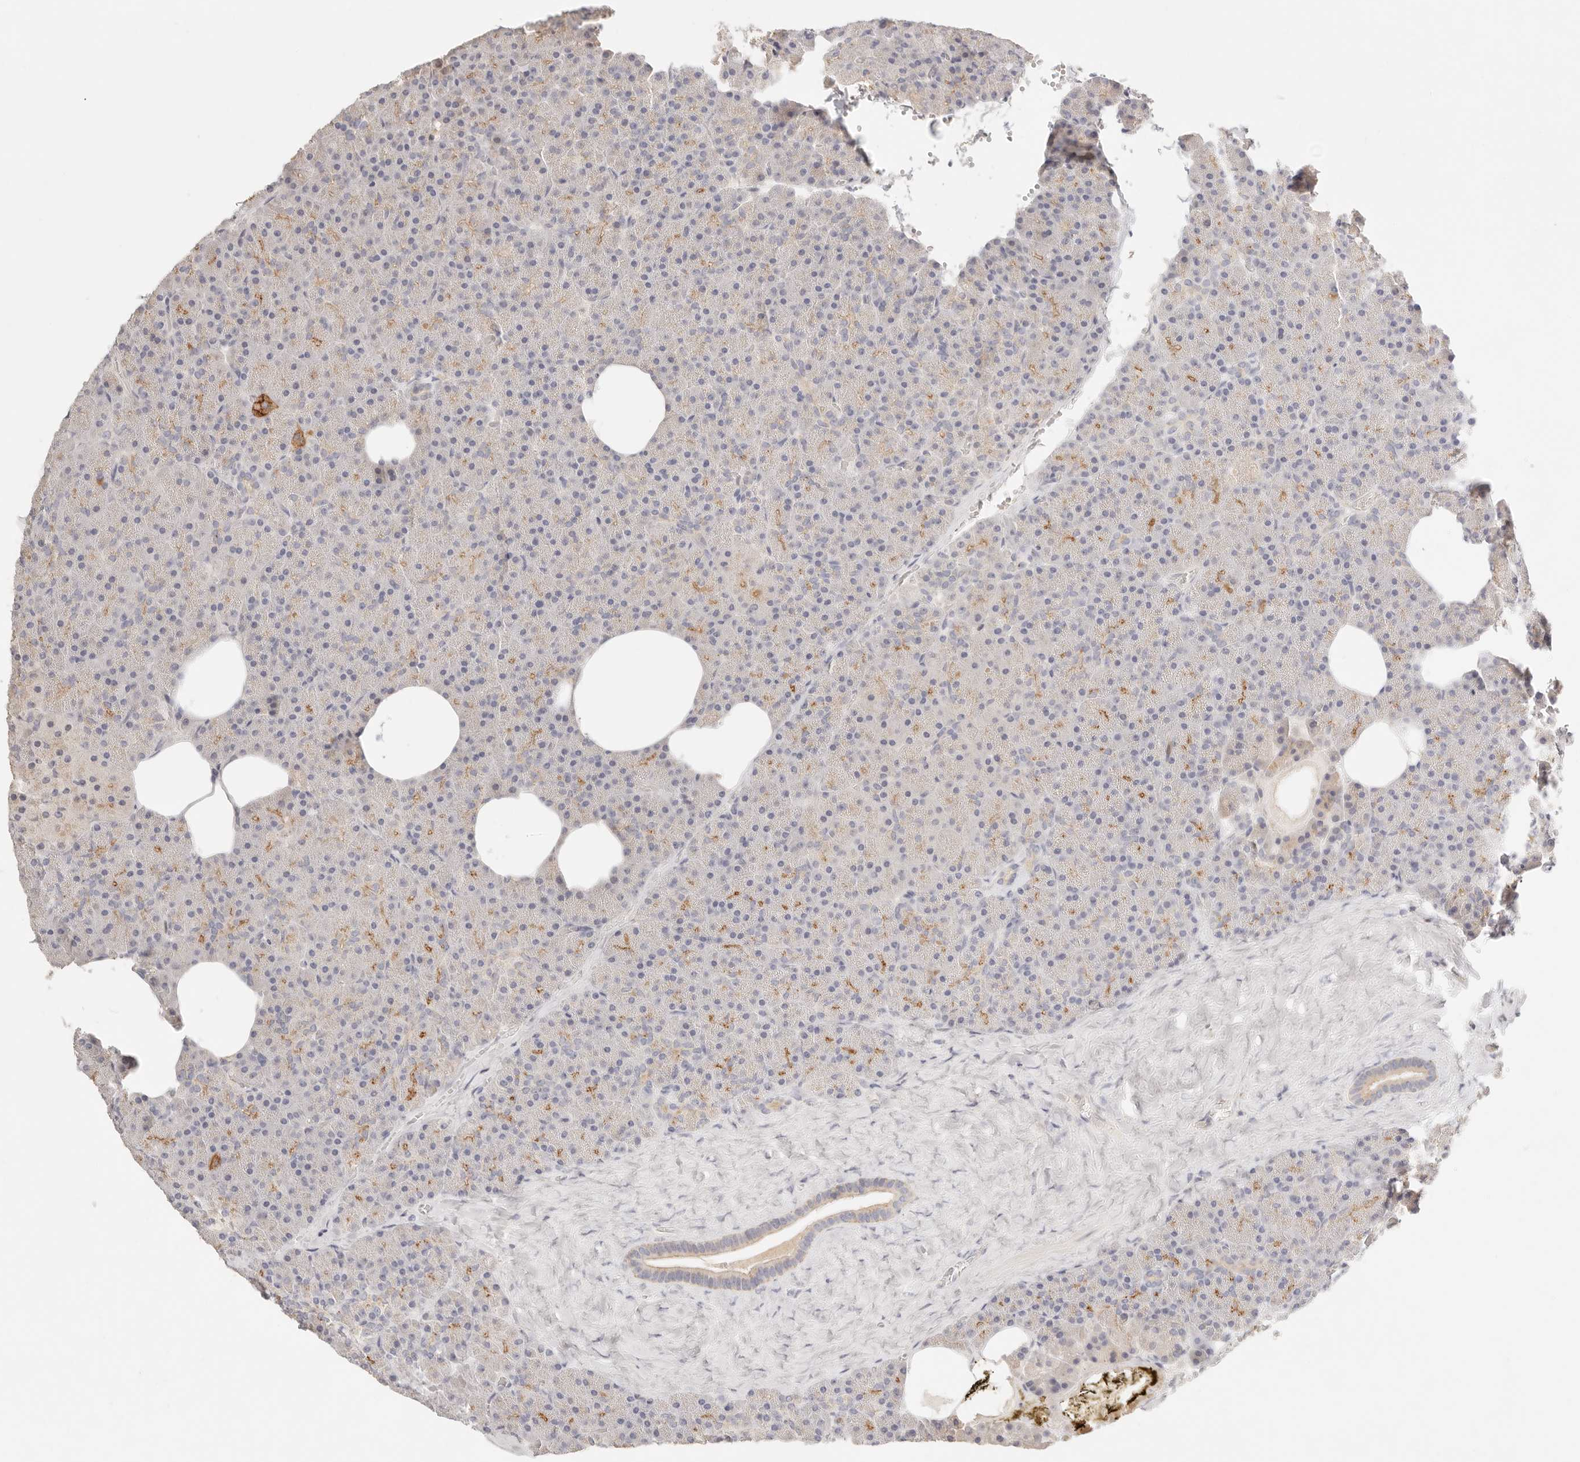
{"staining": {"intensity": "weak", "quantity": "<25%", "location": "cytoplasmic/membranous"}, "tissue": "pancreas", "cell_type": "Exocrine glandular cells", "image_type": "normal", "snomed": [{"axis": "morphology", "description": "Normal tissue, NOS"}, {"axis": "morphology", "description": "Carcinoid, malignant, NOS"}, {"axis": "topography", "description": "Pancreas"}], "caption": "This is an immunohistochemistry image of benign pancreas. There is no positivity in exocrine glandular cells.", "gene": "CEP120", "patient": {"sex": "female", "age": 35}}